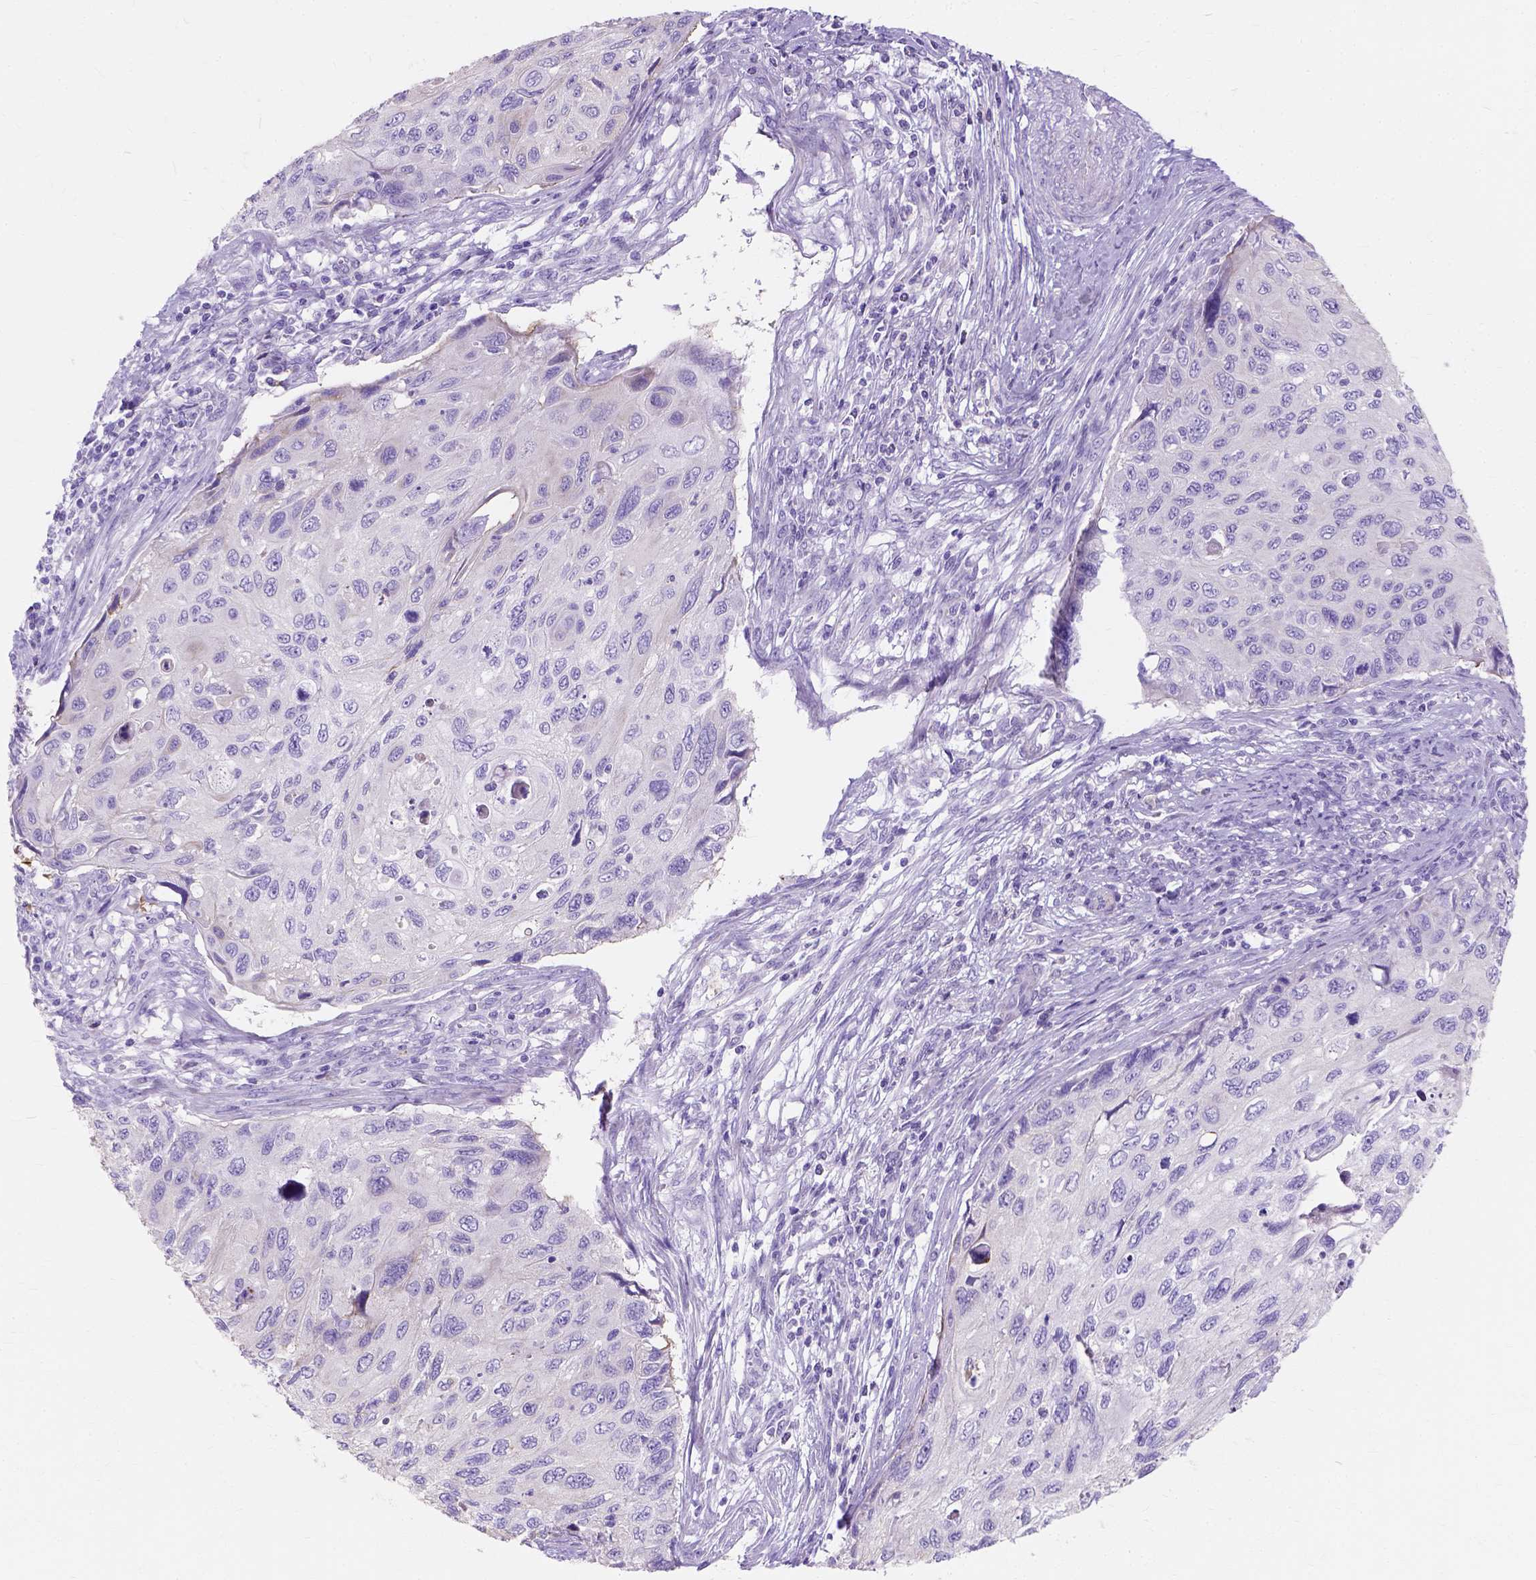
{"staining": {"intensity": "negative", "quantity": "none", "location": "none"}, "tissue": "cervical cancer", "cell_type": "Tumor cells", "image_type": "cancer", "snomed": [{"axis": "morphology", "description": "Squamous cell carcinoma, NOS"}, {"axis": "topography", "description": "Cervix"}], "caption": "DAB immunohistochemical staining of human cervical cancer (squamous cell carcinoma) exhibits no significant expression in tumor cells. Nuclei are stained in blue.", "gene": "MYH15", "patient": {"sex": "female", "age": 70}}